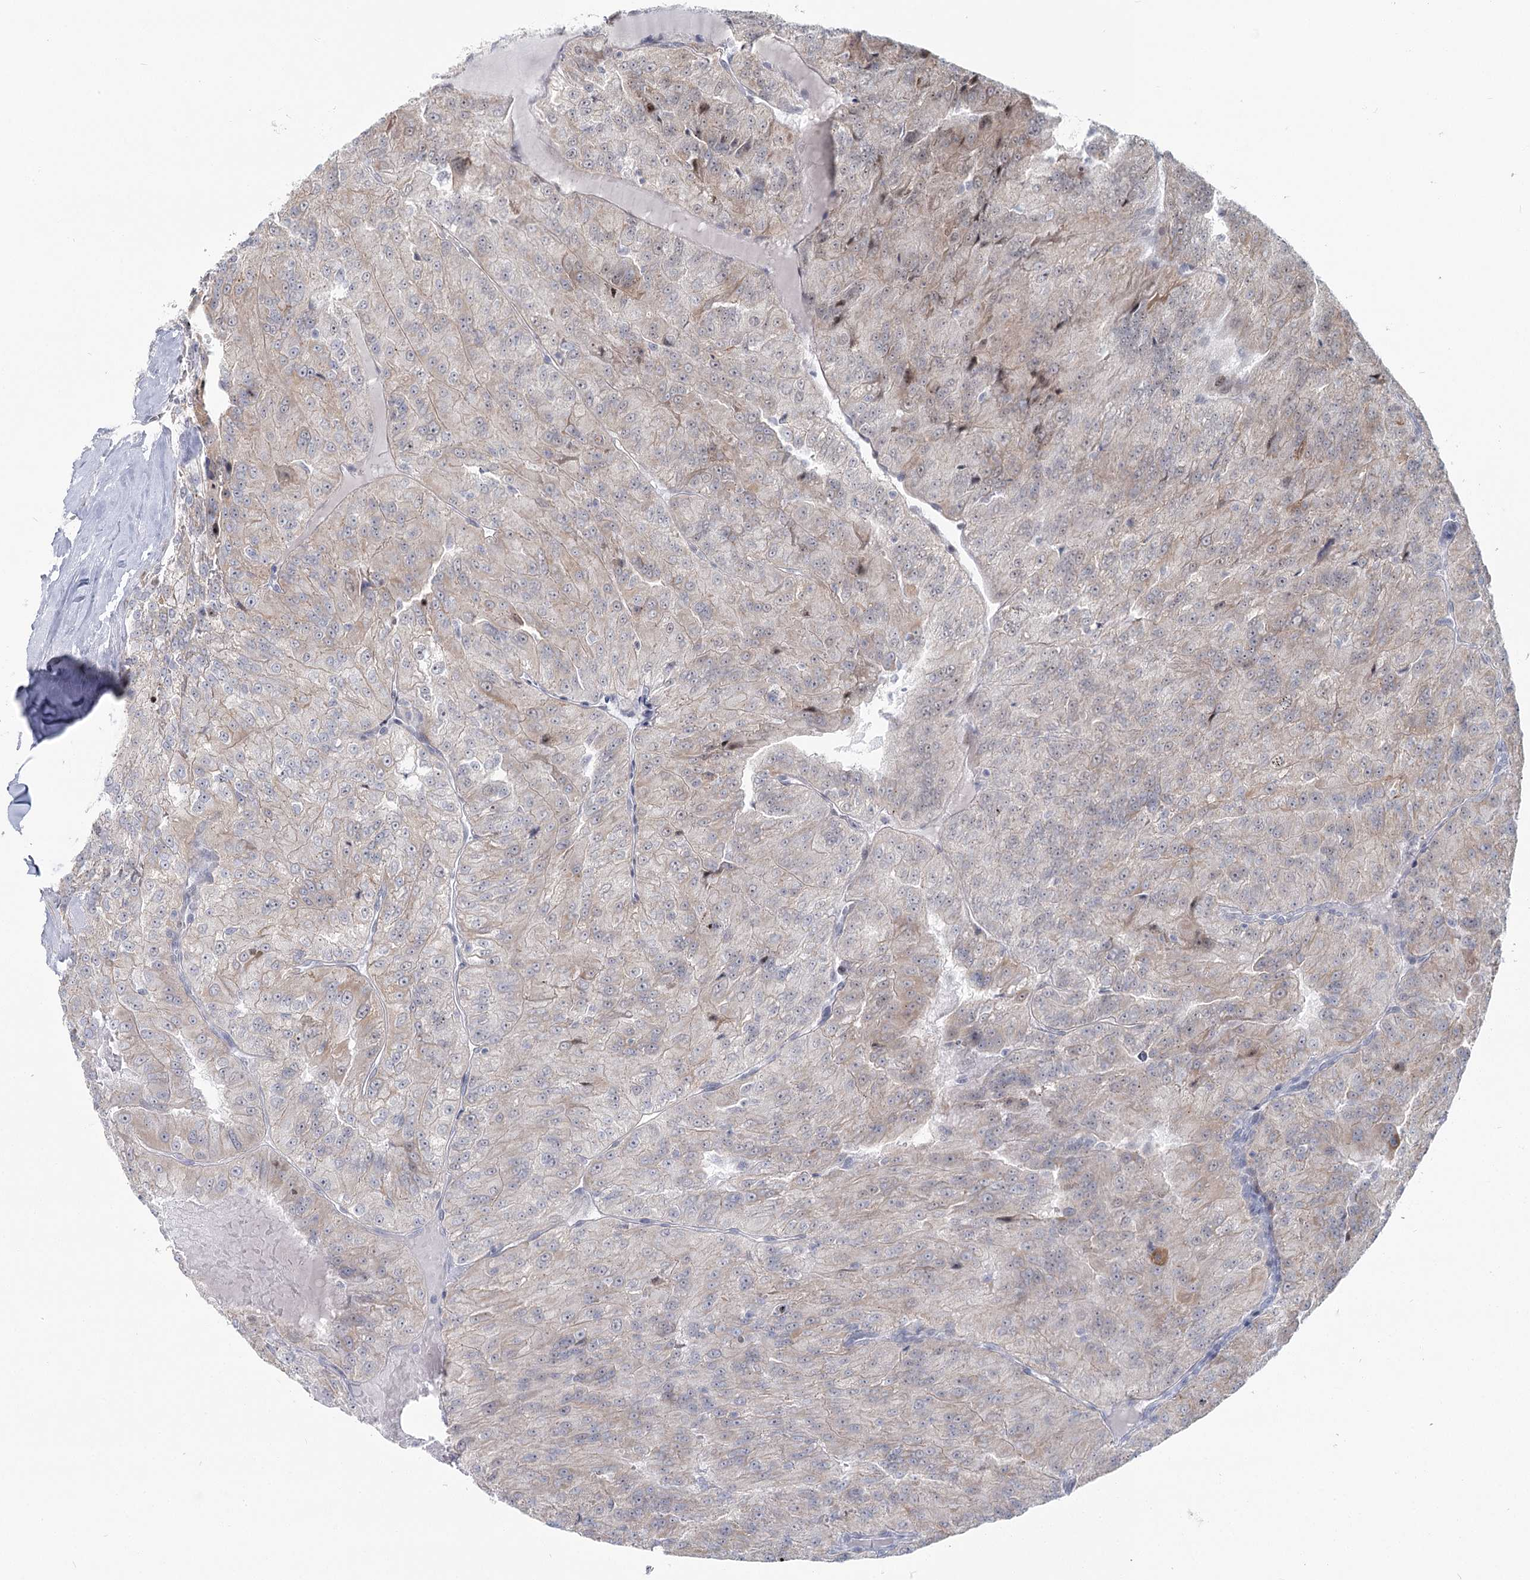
{"staining": {"intensity": "weak", "quantity": "<25%", "location": "cytoplasmic/membranous"}, "tissue": "renal cancer", "cell_type": "Tumor cells", "image_type": "cancer", "snomed": [{"axis": "morphology", "description": "Adenocarcinoma, NOS"}, {"axis": "topography", "description": "Kidney"}], "caption": "Immunohistochemical staining of adenocarcinoma (renal) demonstrates no significant staining in tumor cells.", "gene": "ABHD8", "patient": {"sex": "female", "age": 63}}